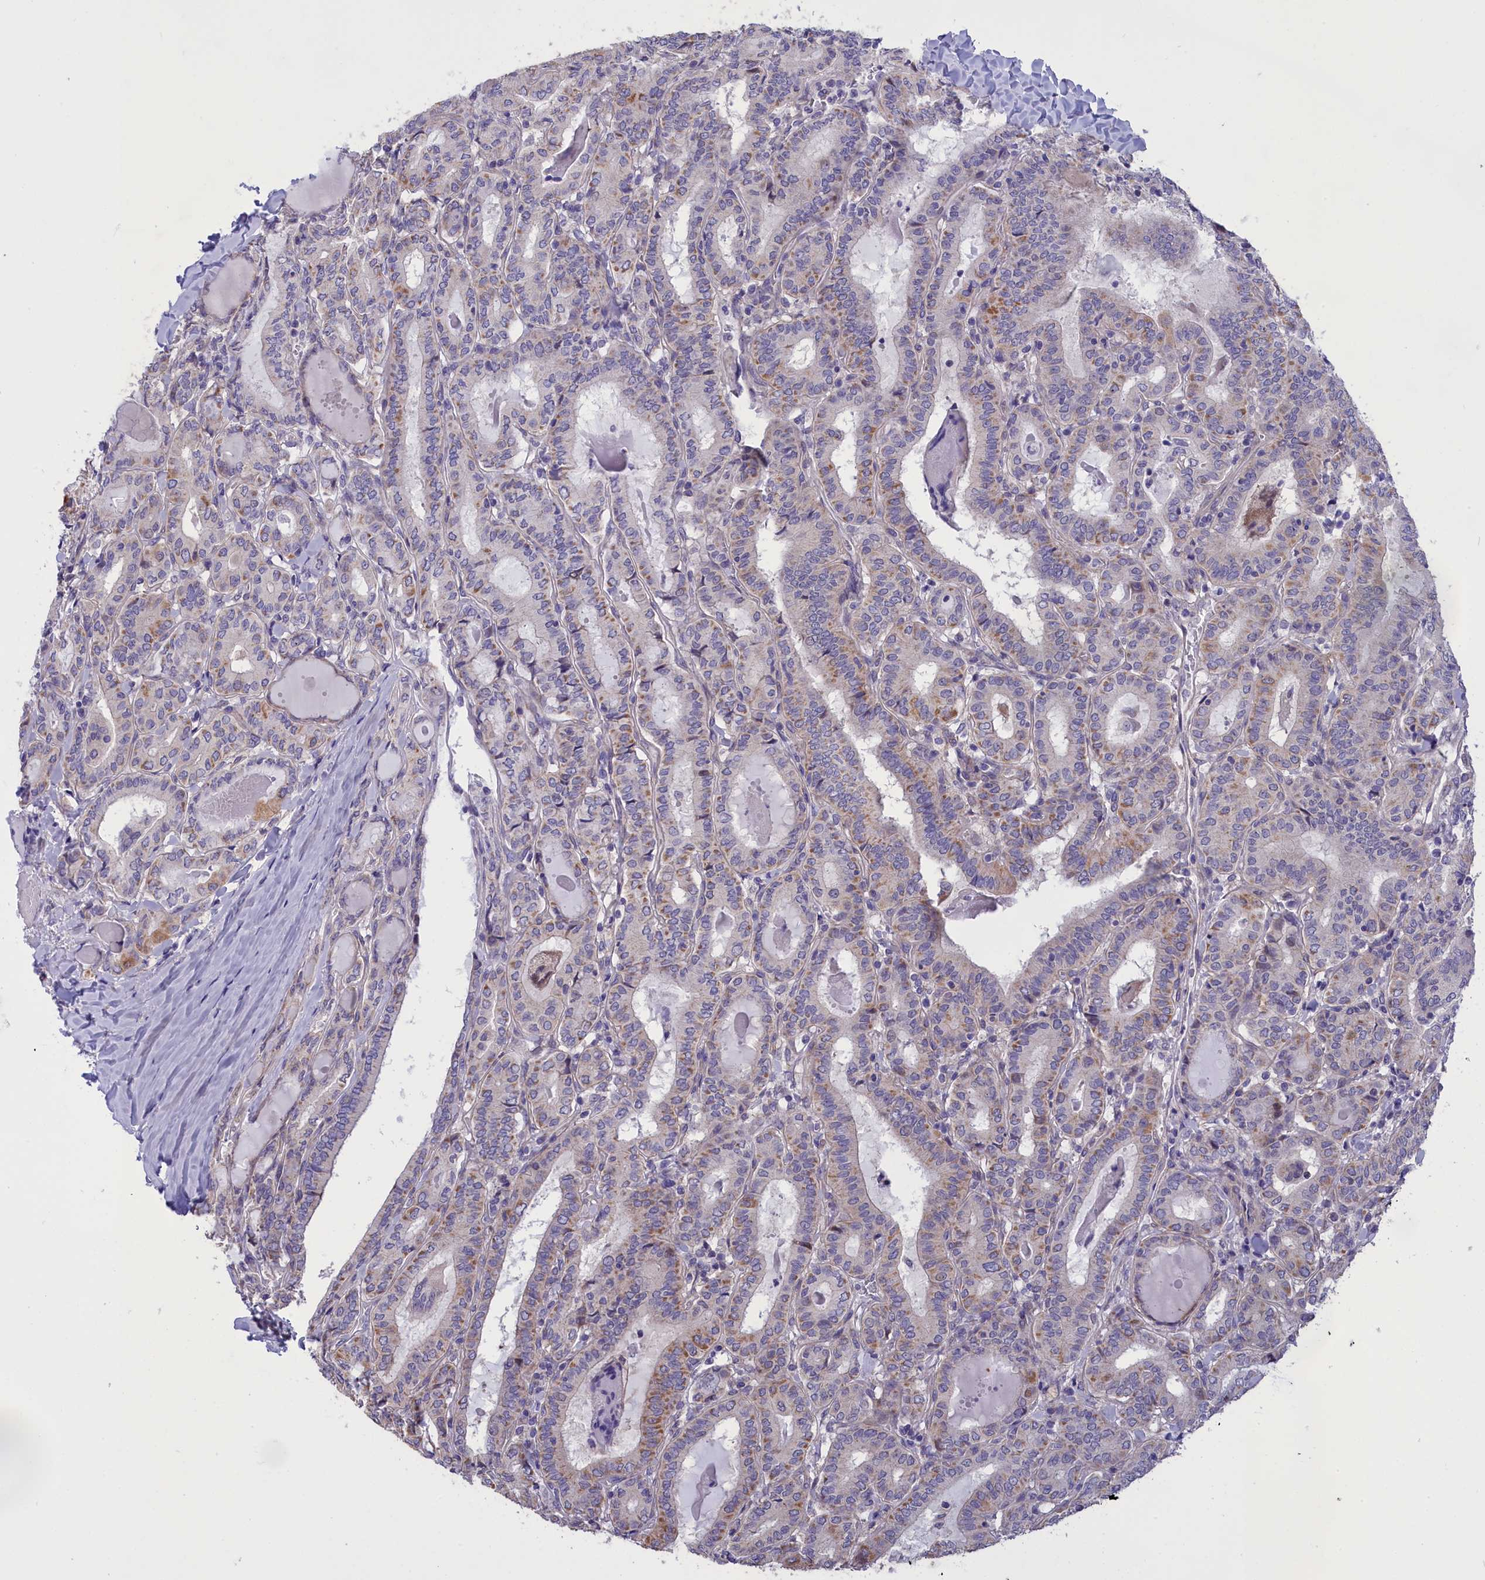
{"staining": {"intensity": "moderate", "quantity": "<25%", "location": "cytoplasmic/membranous"}, "tissue": "thyroid cancer", "cell_type": "Tumor cells", "image_type": "cancer", "snomed": [{"axis": "morphology", "description": "Papillary adenocarcinoma, NOS"}, {"axis": "topography", "description": "Thyroid gland"}], "caption": "Immunohistochemical staining of papillary adenocarcinoma (thyroid) demonstrates low levels of moderate cytoplasmic/membranous expression in about <25% of tumor cells.", "gene": "CYP2U1", "patient": {"sex": "female", "age": 72}}